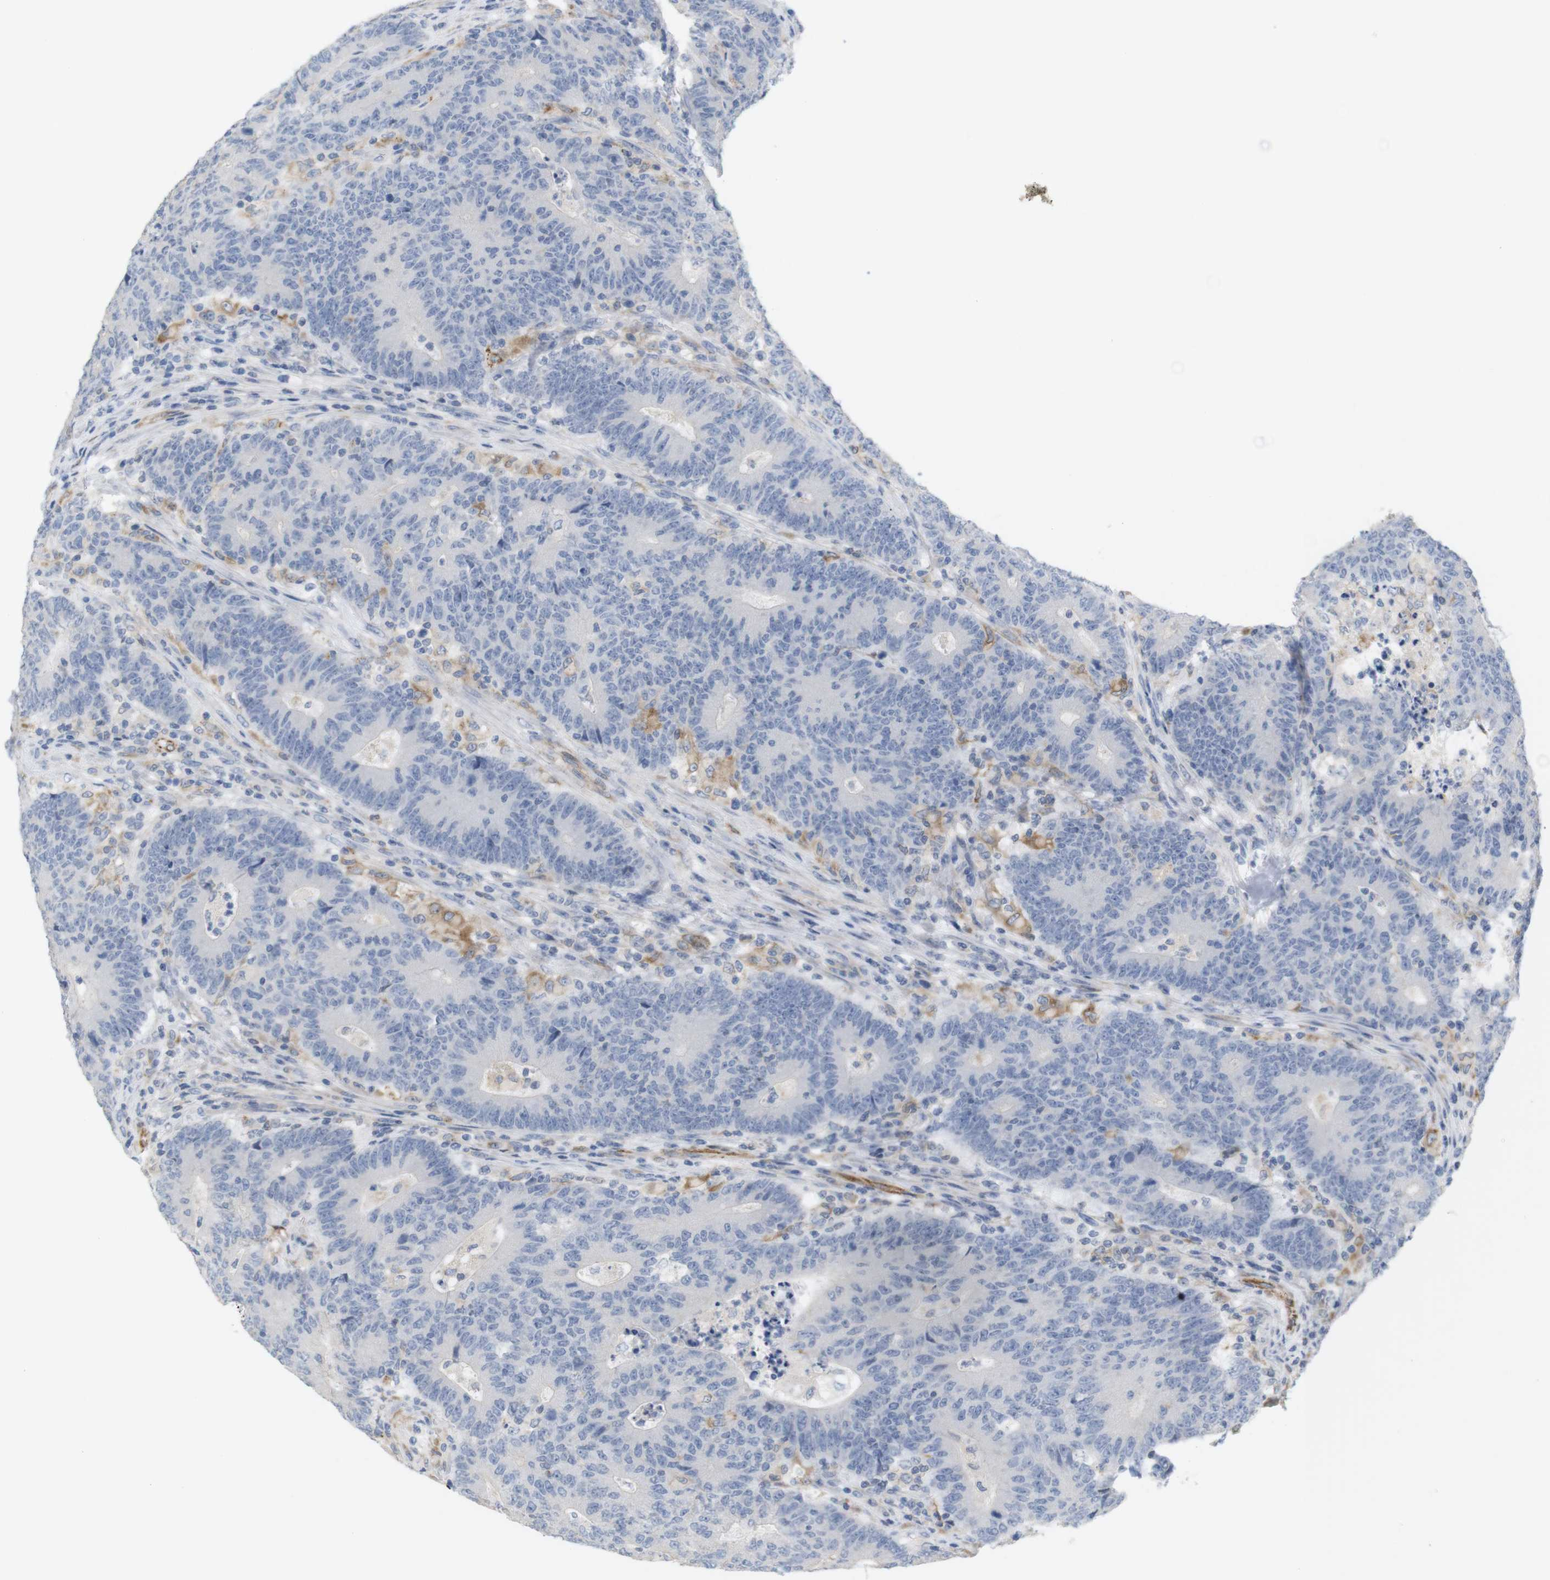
{"staining": {"intensity": "negative", "quantity": "none", "location": "none"}, "tissue": "colorectal cancer", "cell_type": "Tumor cells", "image_type": "cancer", "snomed": [{"axis": "morphology", "description": "Normal tissue, NOS"}, {"axis": "morphology", "description": "Adenocarcinoma, NOS"}, {"axis": "topography", "description": "Colon"}], "caption": "A photomicrograph of adenocarcinoma (colorectal) stained for a protein shows no brown staining in tumor cells.", "gene": "ITPR1", "patient": {"sex": "female", "age": 75}}